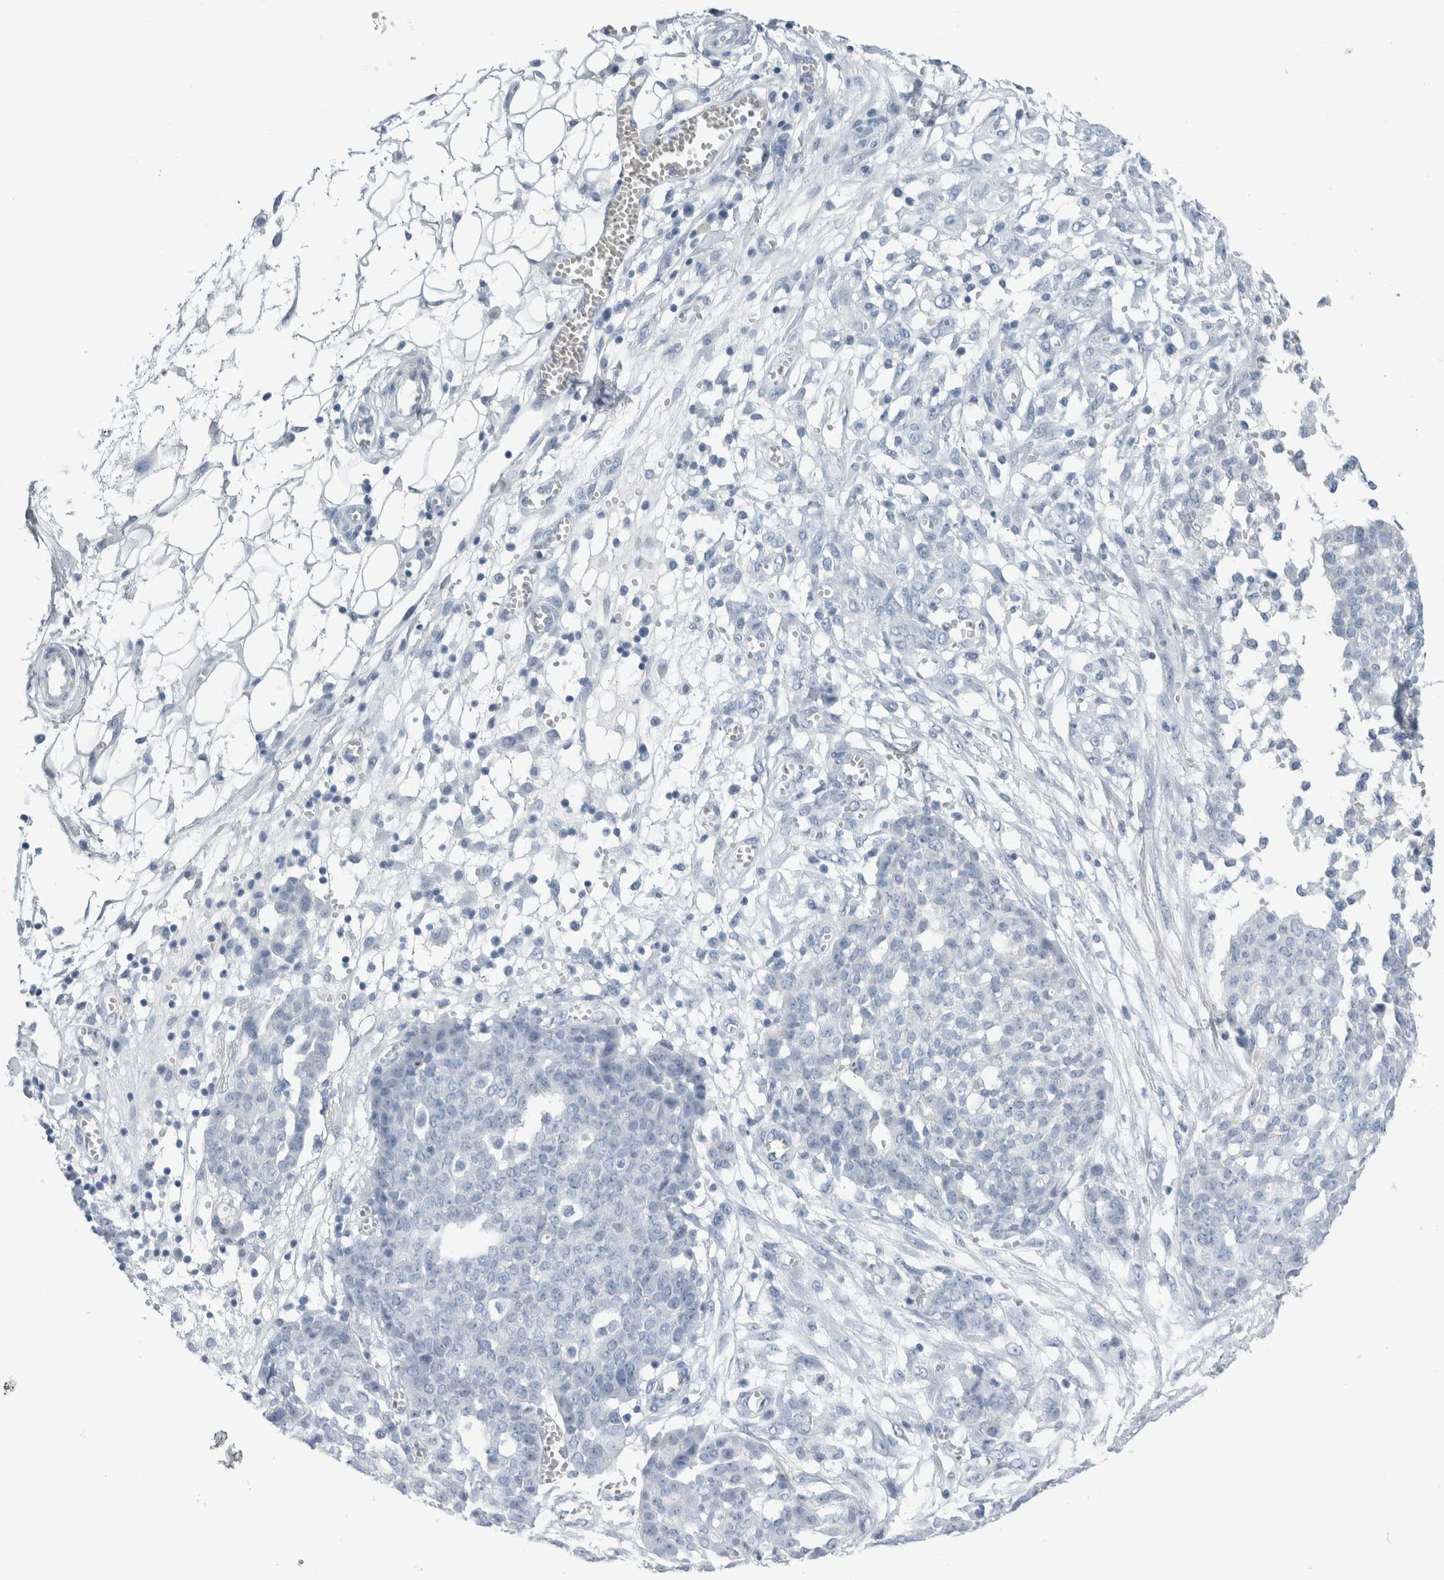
{"staining": {"intensity": "negative", "quantity": "none", "location": "none"}, "tissue": "ovarian cancer", "cell_type": "Tumor cells", "image_type": "cancer", "snomed": [{"axis": "morphology", "description": "Cystadenocarcinoma, serous, NOS"}, {"axis": "topography", "description": "Soft tissue"}, {"axis": "topography", "description": "Ovary"}], "caption": "Tumor cells show no significant expression in serous cystadenocarcinoma (ovarian).", "gene": "RPH3AL", "patient": {"sex": "female", "age": 57}}